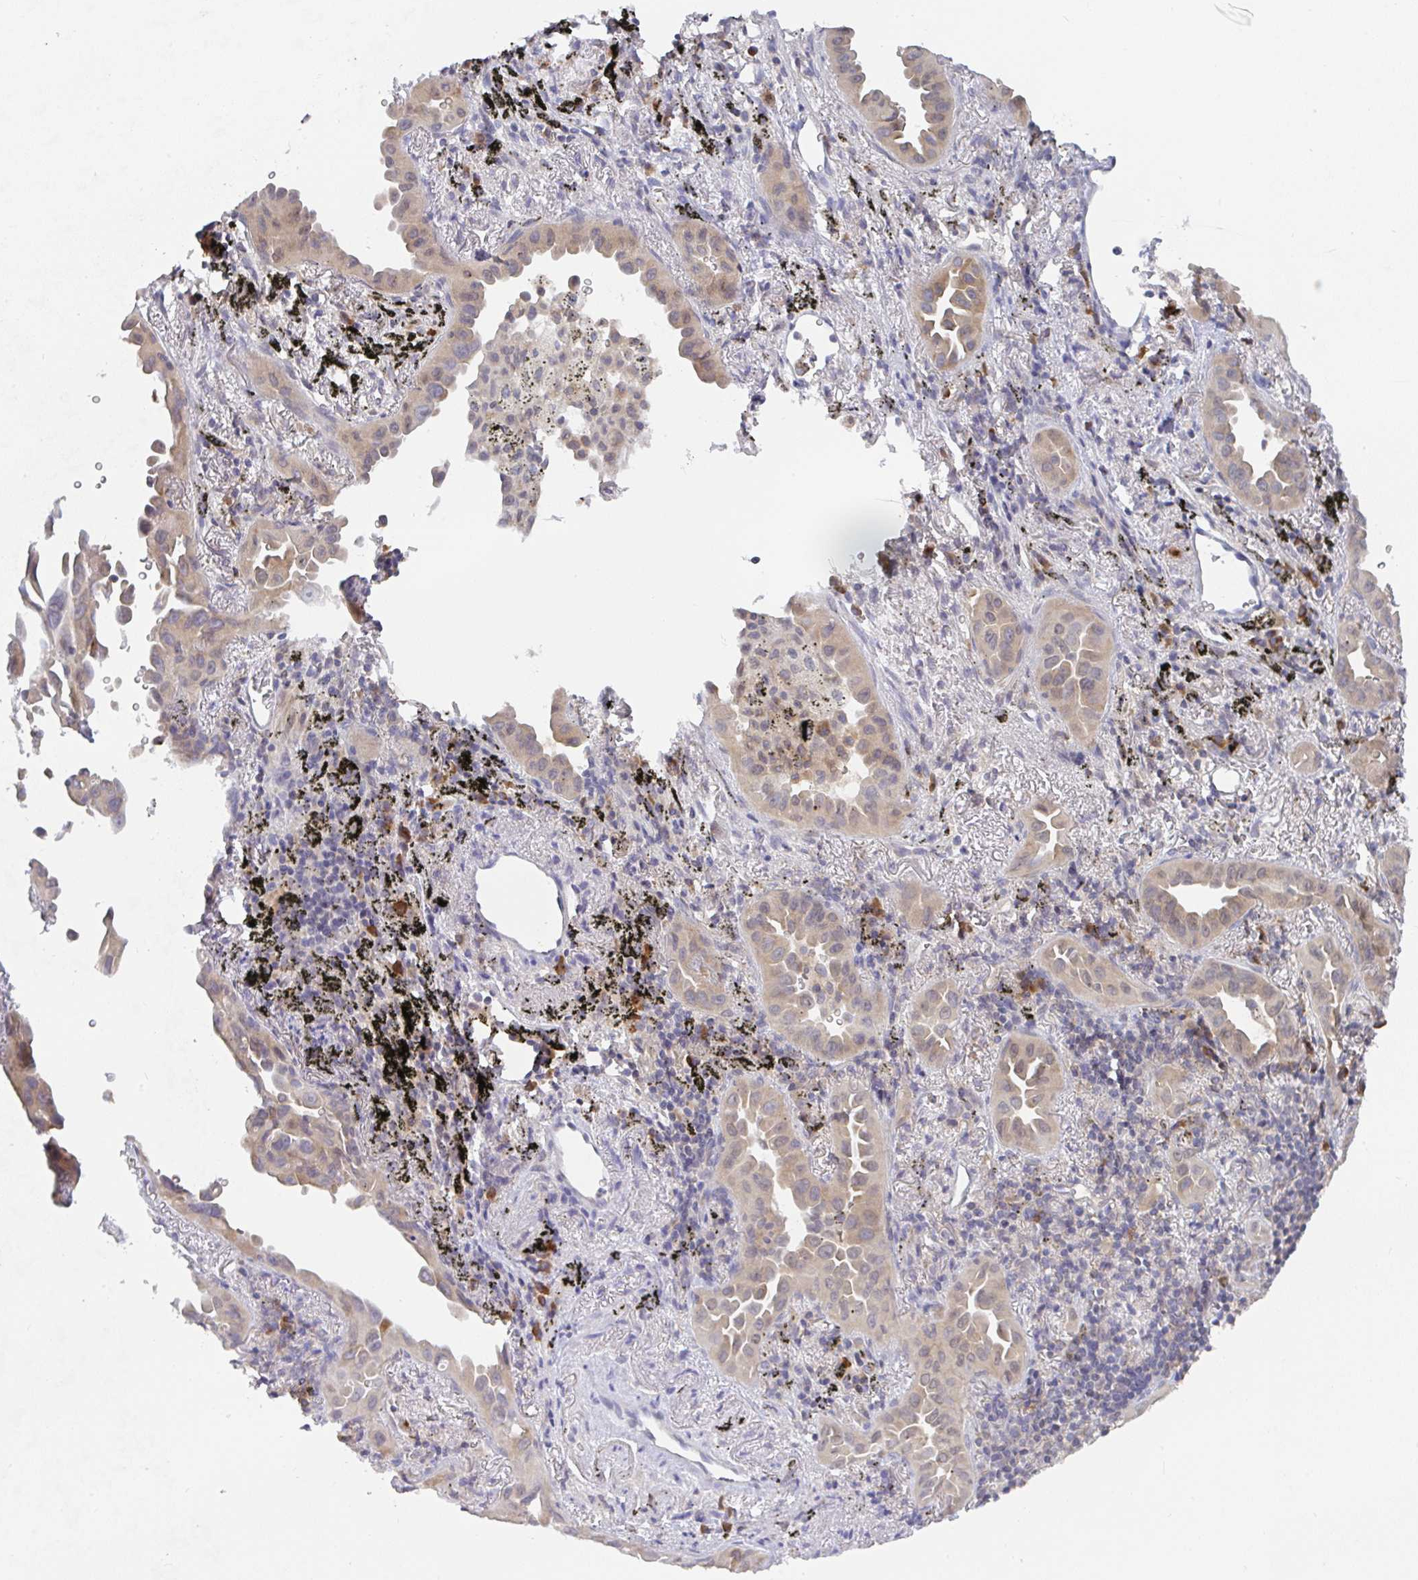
{"staining": {"intensity": "weak", "quantity": ">75%", "location": "cytoplasmic/membranous"}, "tissue": "lung cancer", "cell_type": "Tumor cells", "image_type": "cancer", "snomed": [{"axis": "morphology", "description": "Adenocarcinoma, NOS"}, {"axis": "topography", "description": "Lung"}], "caption": "Immunohistochemical staining of lung adenocarcinoma shows low levels of weak cytoplasmic/membranous staining in approximately >75% of tumor cells.", "gene": "DERL2", "patient": {"sex": "male", "age": 68}}